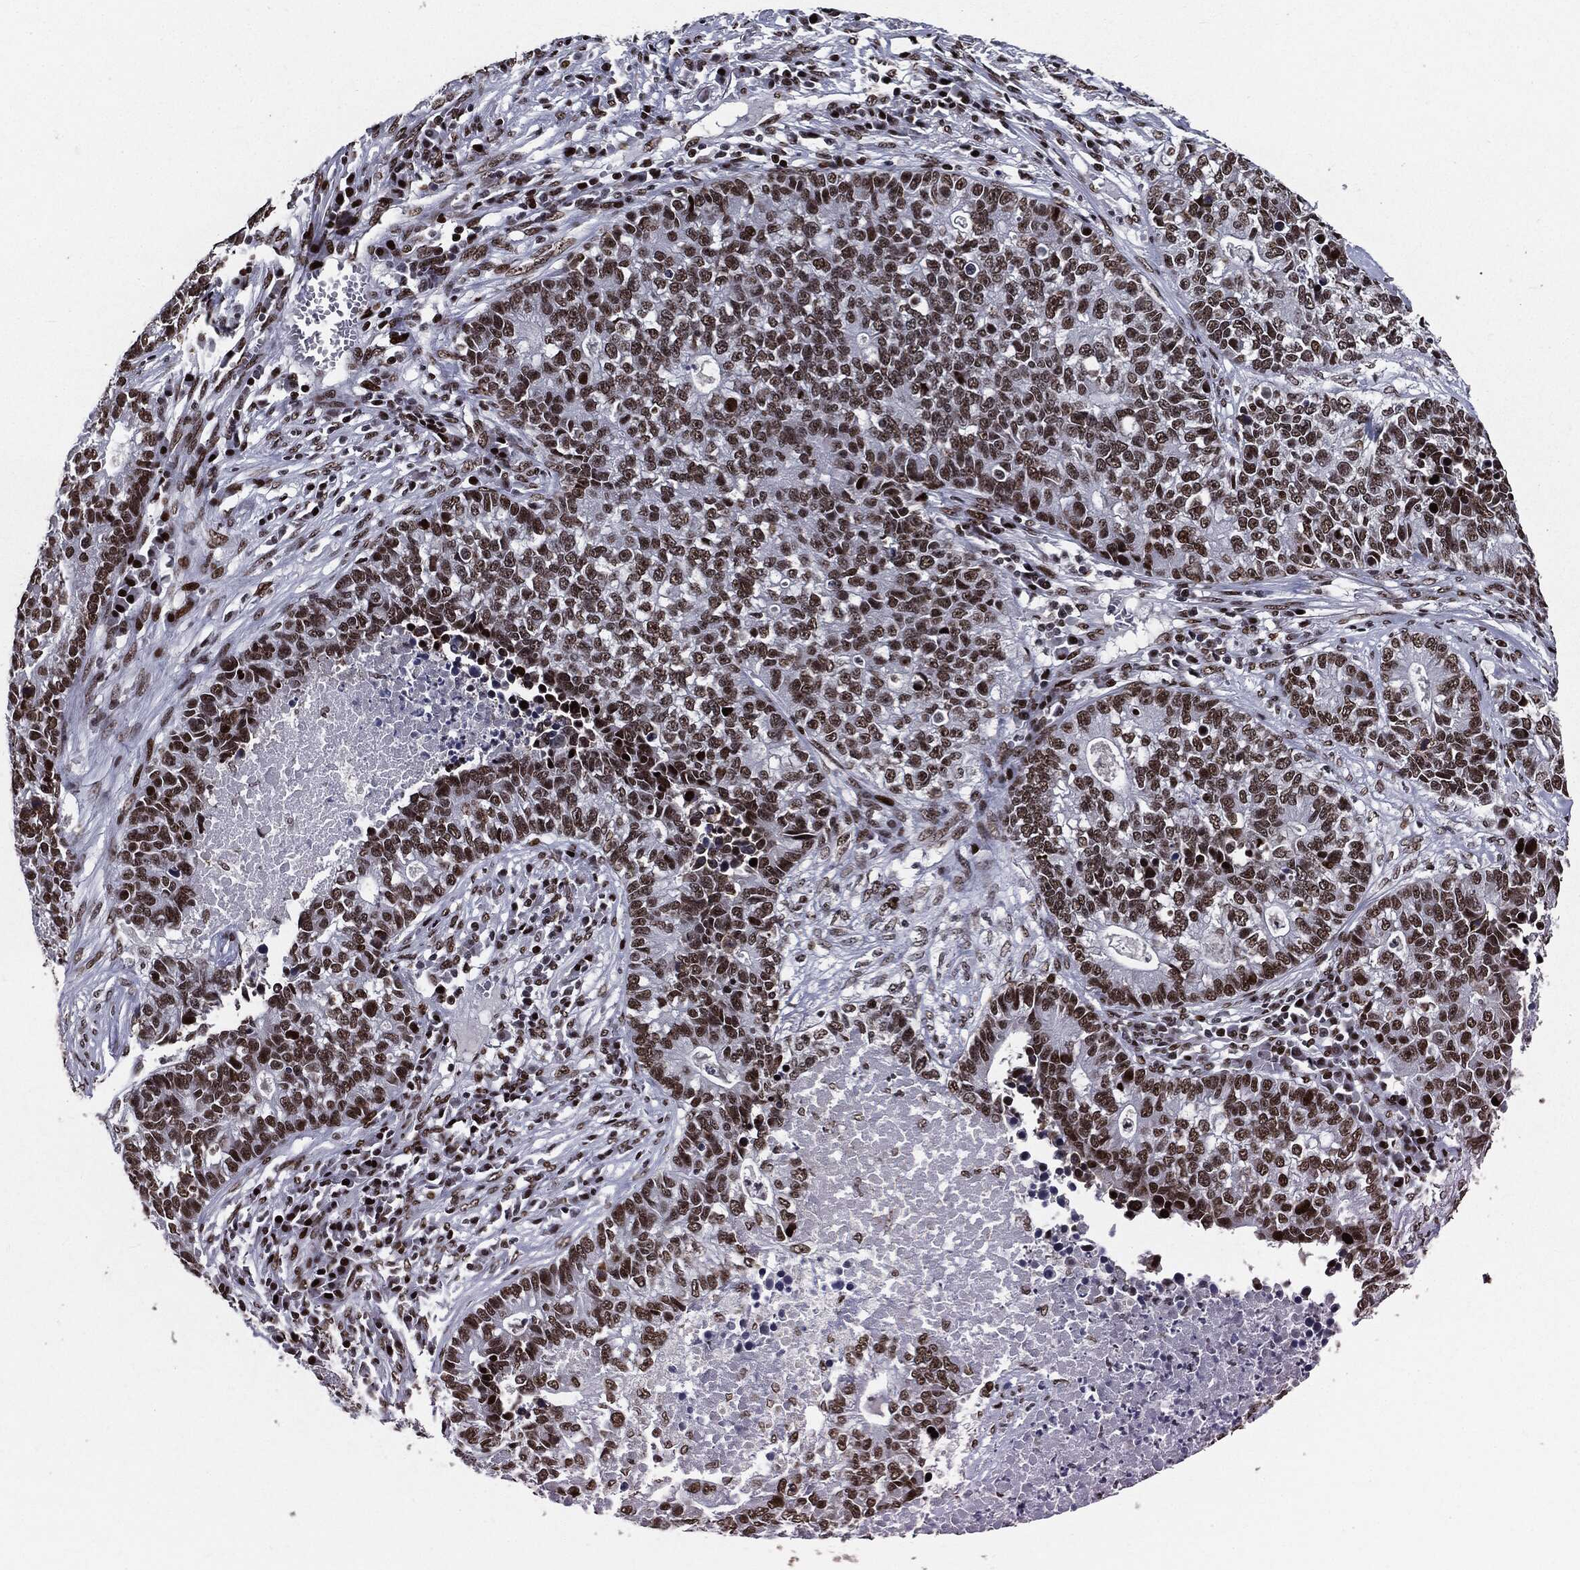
{"staining": {"intensity": "moderate", "quantity": ">75%", "location": "nuclear"}, "tissue": "lung cancer", "cell_type": "Tumor cells", "image_type": "cancer", "snomed": [{"axis": "morphology", "description": "Adenocarcinoma, NOS"}, {"axis": "topography", "description": "Lung"}], "caption": "The micrograph exhibits staining of lung cancer (adenocarcinoma), revealing moderate nuclear protein staining (brown color) within tumor cells. Immunohistochemistry (ihc) stains the protein of interest in brown and the nuclei are stained blue.", "gene": "ZFP91", "patient": {"sex": "male", "age": 57}}